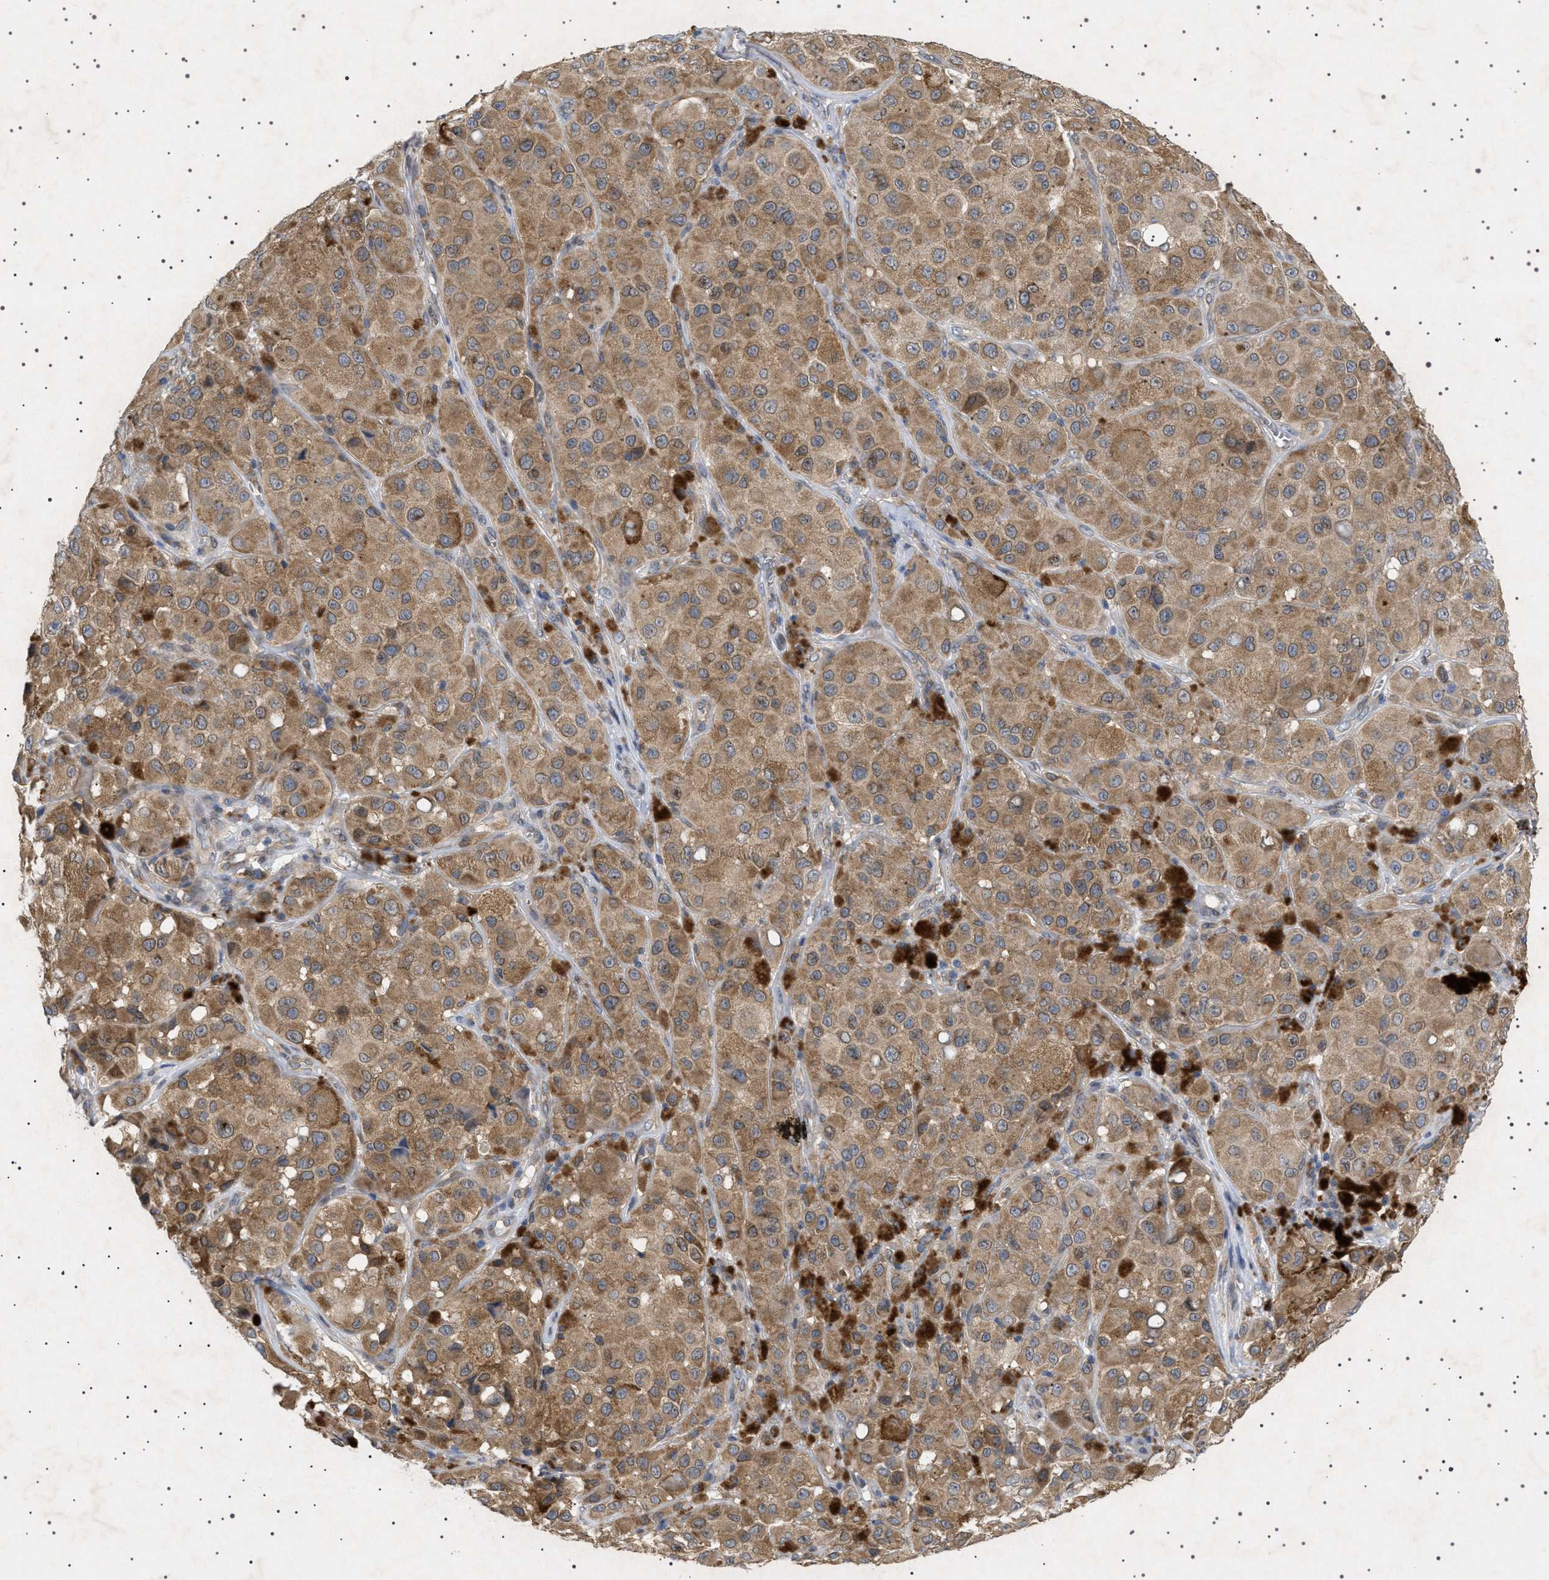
{"staining": {"intensity": "moderate", "quantity": ">75%", "location": "cytoplasmic/membranous,nuclear"}, "tissue": "melanoma", "cell_type": "Tumor cells", "image_type": "cancer", "snomed": [{"axis": "morphology", "description": "Malignant melanoma, NOS"}, {"axis": "topography", "description": "Skin"}], "caption": "Tumor cells reveal moderate cytoplasmic/membranous and nuclear positivity in about >75% of cells in malignant melanoma. (DAB IHC, brown staining for protein, blue staining for nuclei).", "gene": "NUP93", "patient": {"sex": "male", "age": 84}}